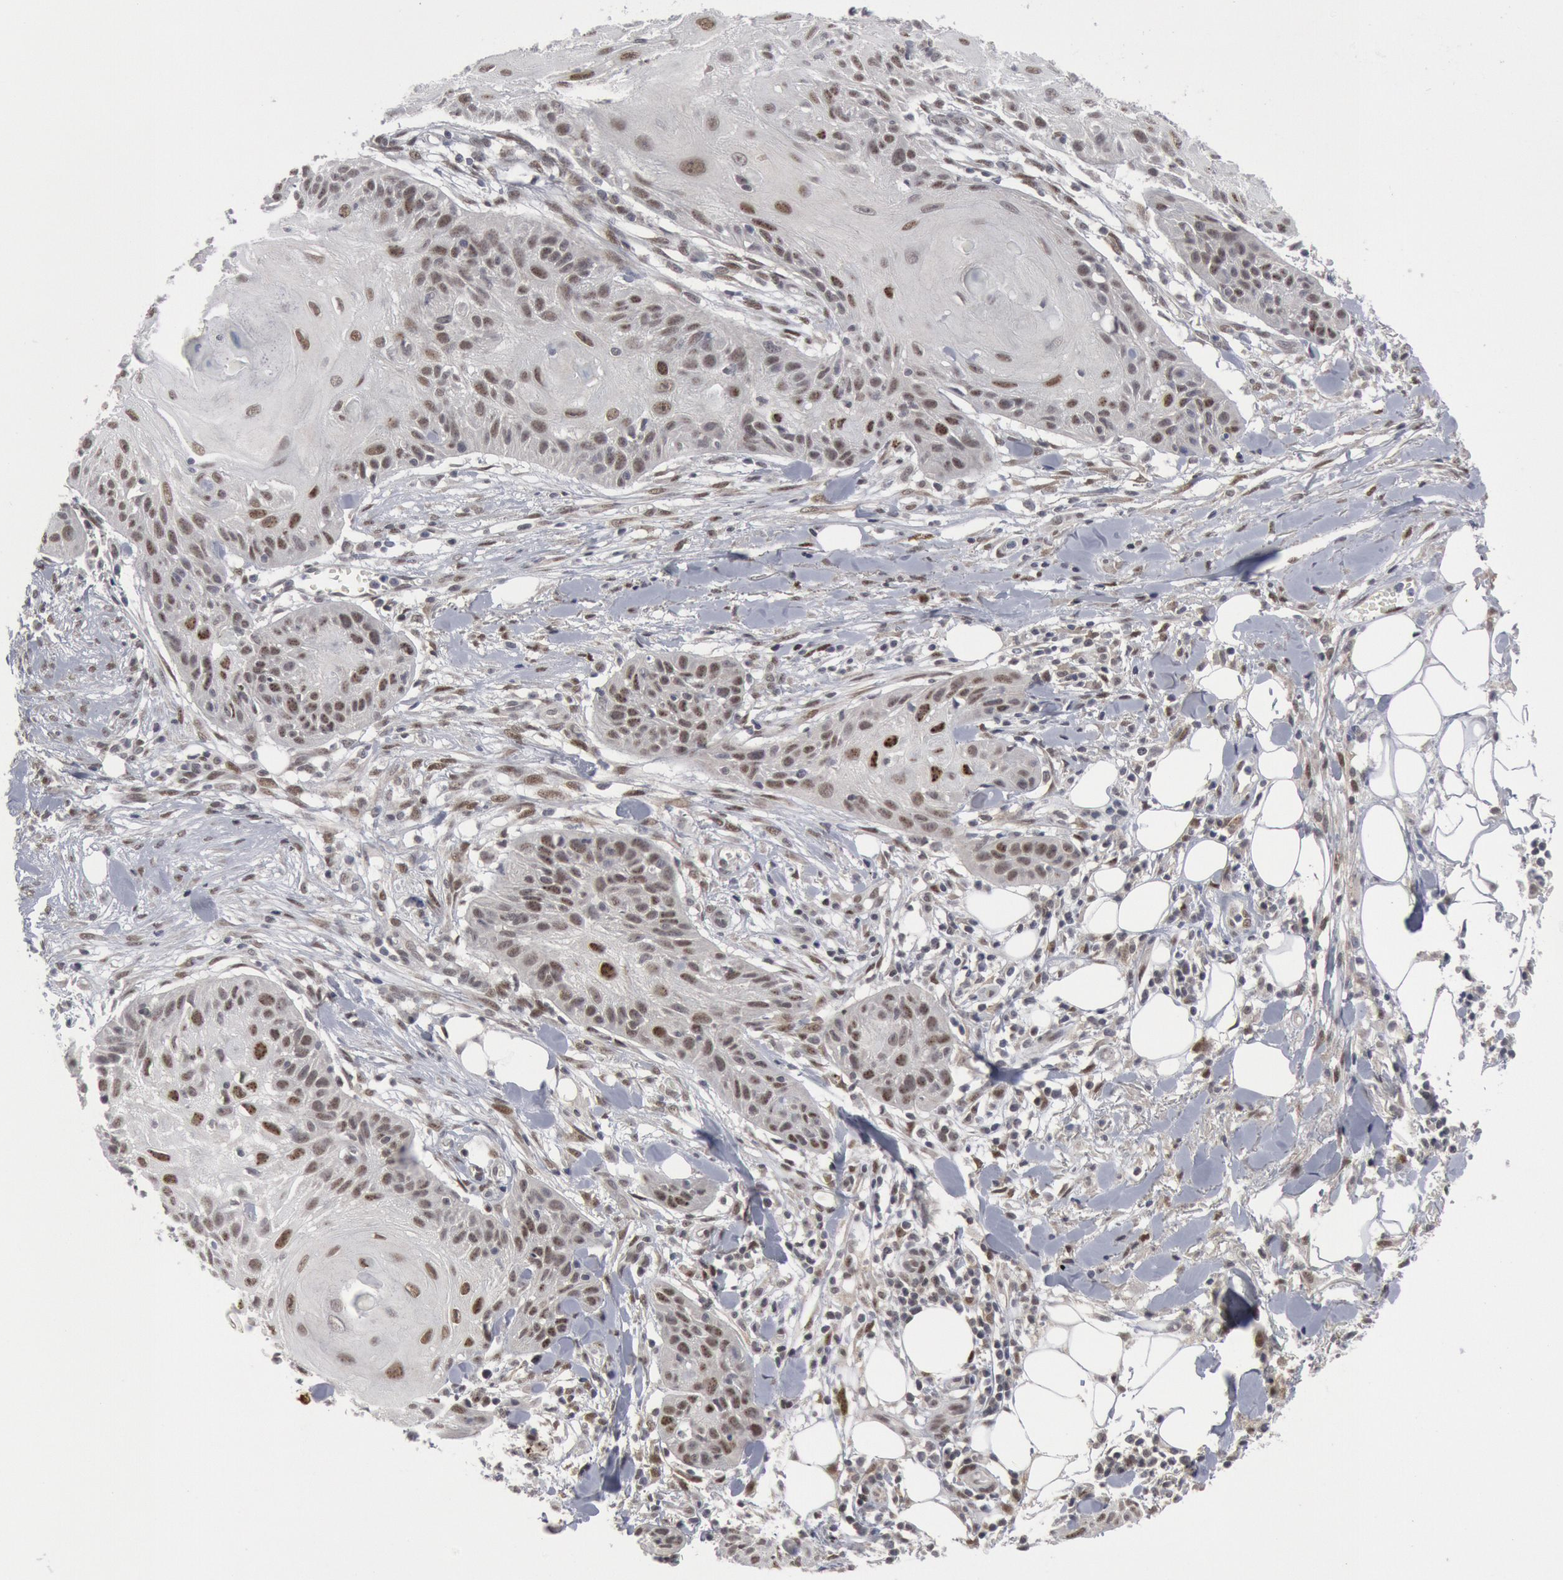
{"staining": {"intensity": "weak", "quantity": "<25%", "location": "nuclear"}, "tissue": "skin cancer", "cell_type": "Tumor cells", "image_type": "cancer", "snomed": [{"axis": "morphology", "description": "Squamous cell carcinoma, NOS"}, {"axis": "topography", "description": "Skin"}], "caption": "The photomicrograph demonstrates no significant expression in tumor cells of squamous cell carcinoma (skin).", "gene": "FOXO1", "patient": {"sex": "female", "age": 88}}